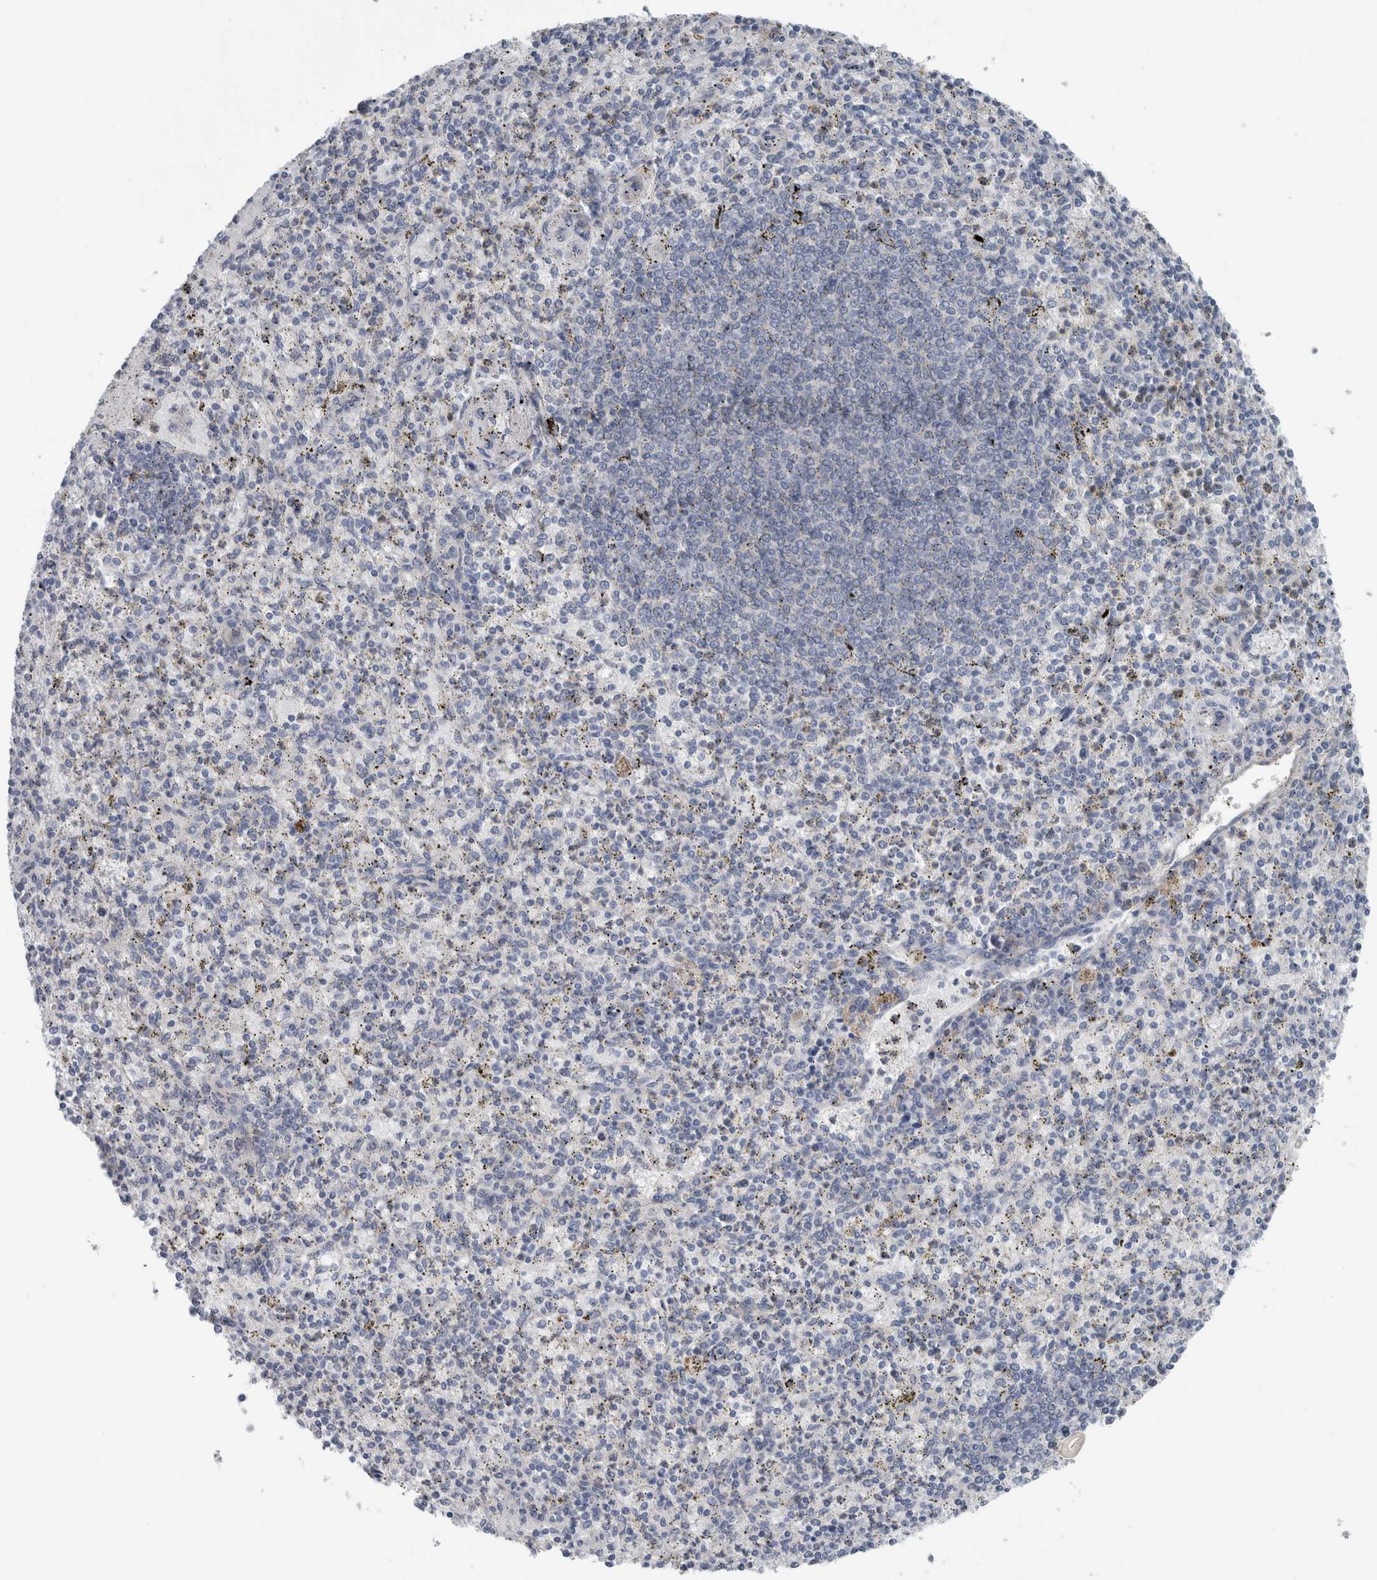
{"staining": {"intensity": "negative", "quantity": "none", "location": "none"}, "tissue": "spleen", "cell_type": "Cells in red pulp", "image_type": "normal", "snomed": [{"axis": "morphology", "description": "Normal tissue, NOS"}, {"axis": "topography", "description": "Spleen"}], "caption": "DAB immunohistochemical staining of benign human spleen reveals no significant positivity in cells in red pulp.", "gene": "CRNN", "patient": {"sex": "male", "age": 72}}